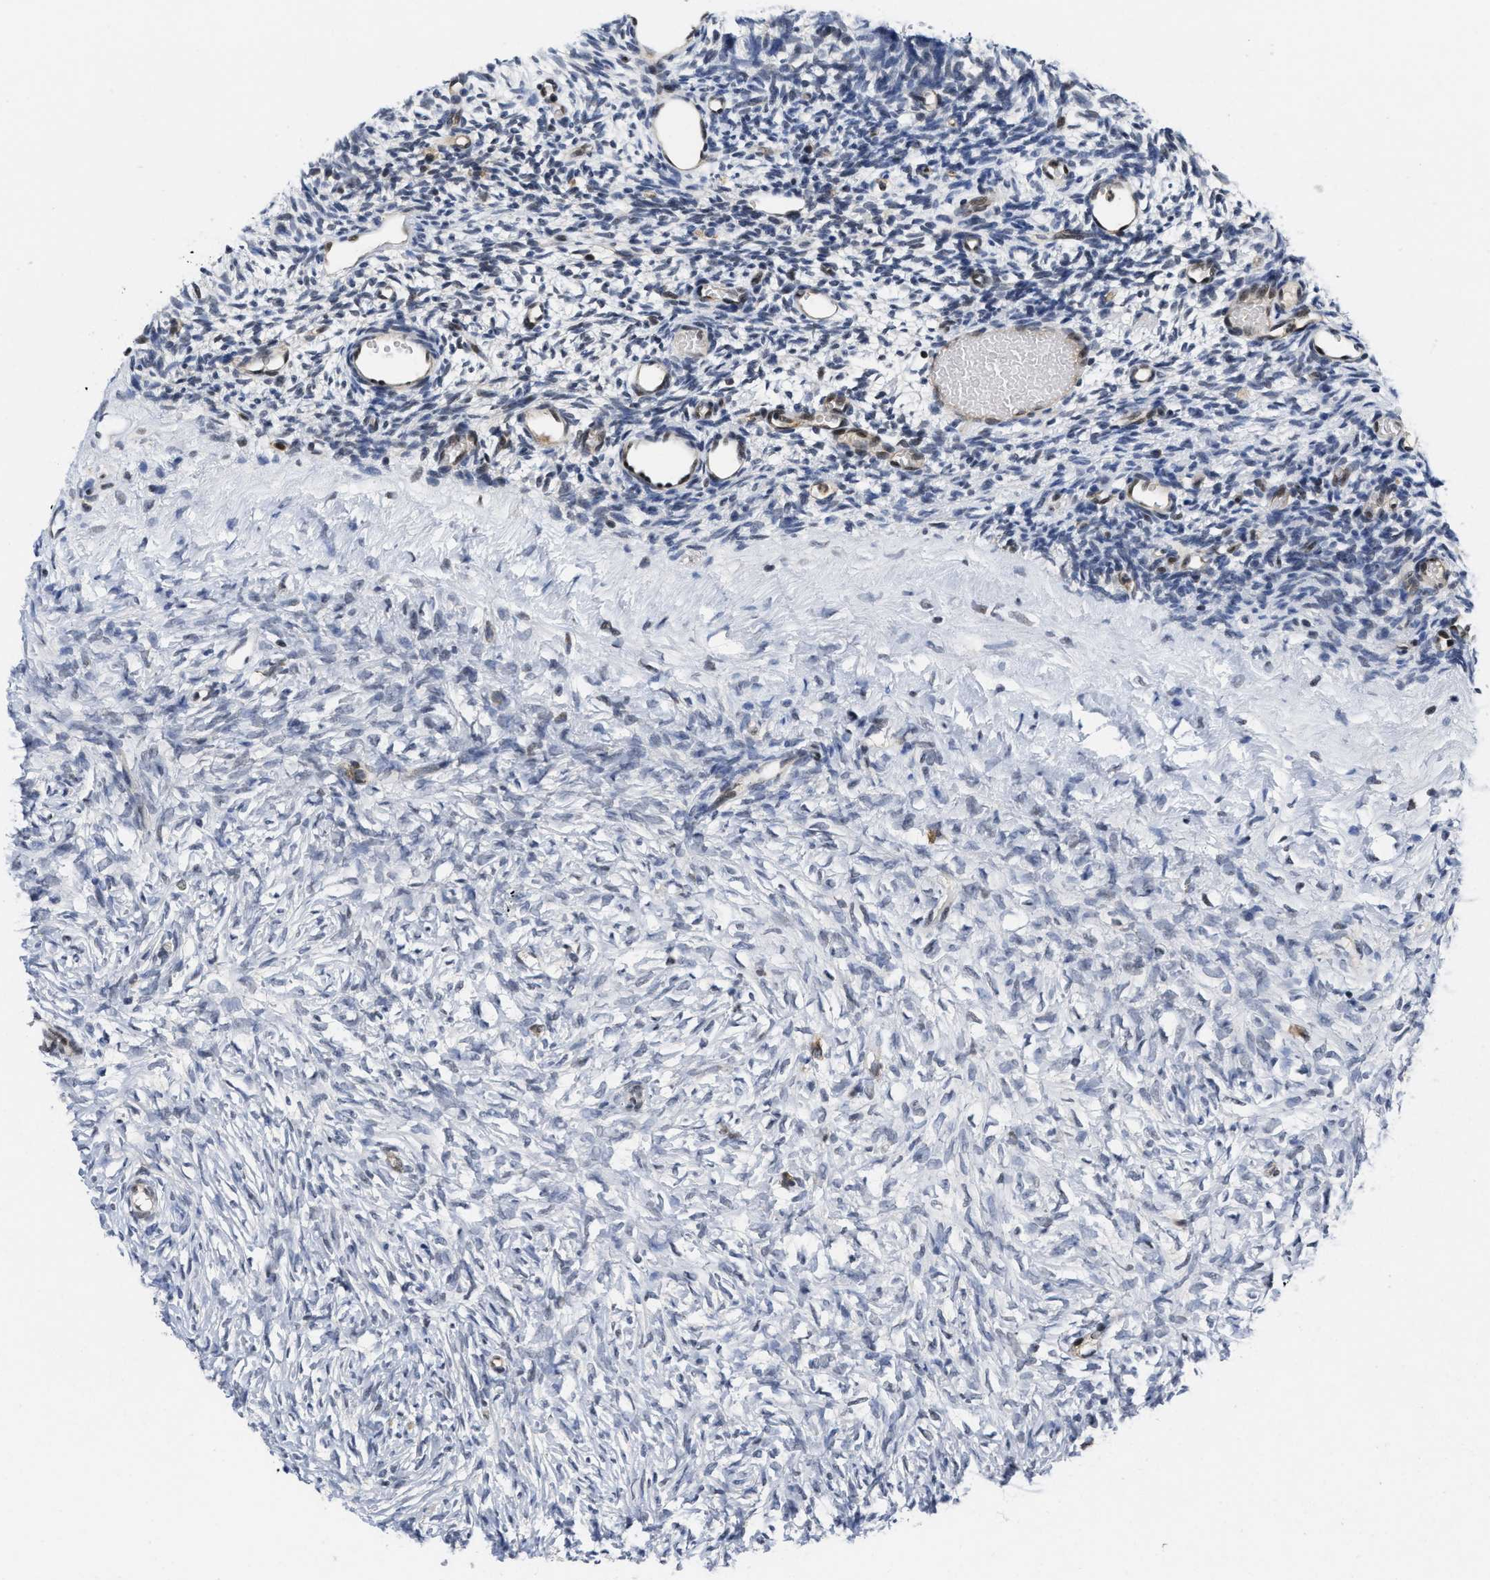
{"staining": {"intensity": "negative", "quantity": "none", "location": "none"}, "tissue": "ovary", "cell_type": "Ovarian stroma cells", "image_type": "normal", "snomed": [{"axis": "morphology", "description": "Normal tissue, NOS"}, {"axis": "topography", "description": "Ovary"}], "caption": "A micrograph of human ovary is negative for staining in ovarian stroma cells.", "gene": "HIF1A", "patient": {"sex": "female", "age": 35}}